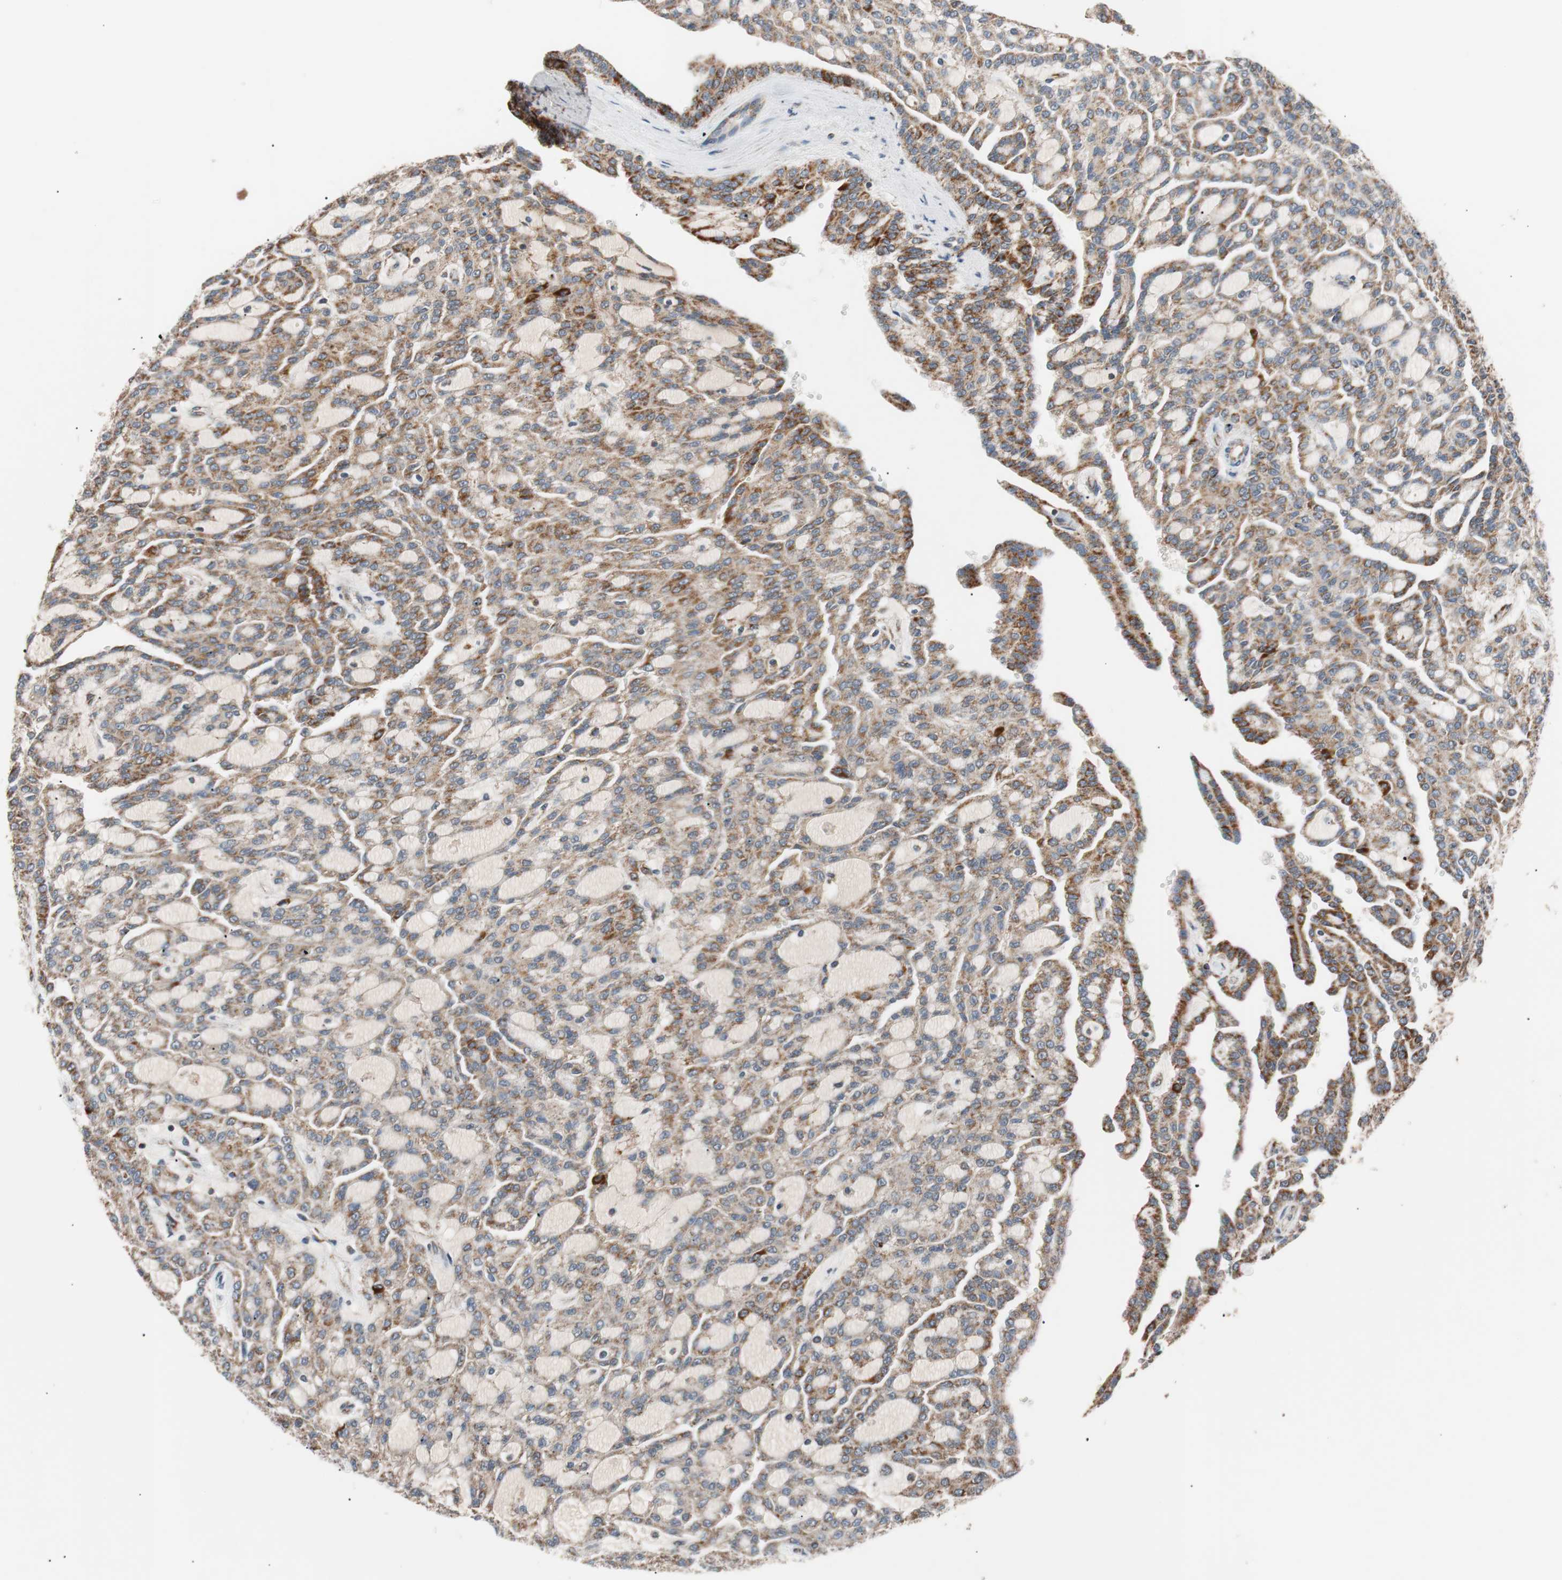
{"staining": {"intensity": "moderate", "quantity": ">75%", "location": "cytoplasmic/membranous"}, "tissue": "renal cancer", "cell_type": "Tumor cells", "image_type": "cancer", "snomed": [{"axis": "morphology", "description": "Adenocarcinoma, NOS"}, {"axis": "topography", "description": "Kidney"}], "caption": "The micrograph displays immunohistochemical staining of renal cancer (adenocarcinoma). There is moderate cytoplasmic/membranous staining is appreciated in approximately >75% of tumor cells.", "gene": "PITRM1", "patient": {"sex": "male", "age": 63}}